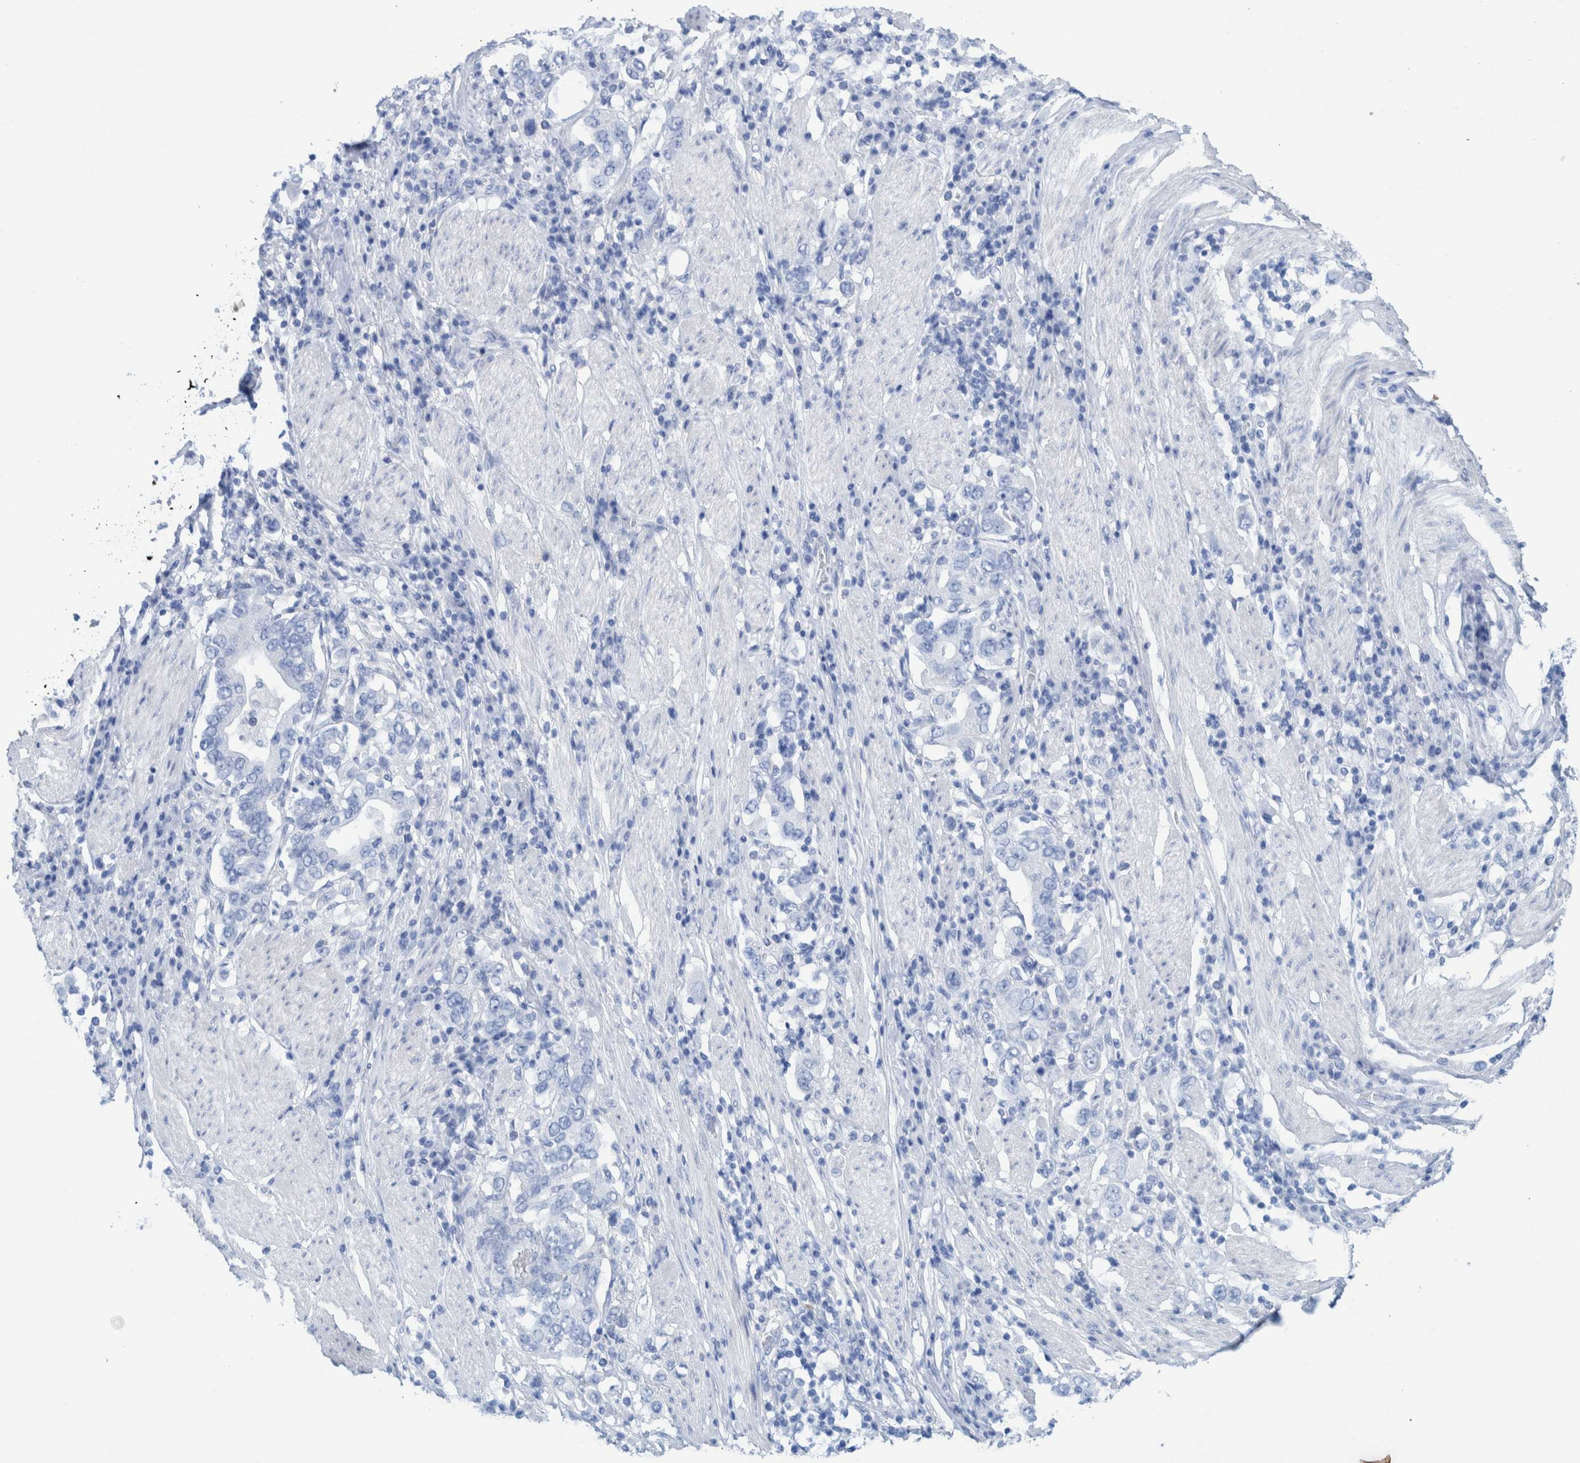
{"staining": {"intensity": "negative", "quantity": "none", "location": "none"}, "tissue": "stomach cancer", "cell_type": "Tumor cells", "image_type": "cancer", "snomed": [{"axis": "morphology", "description": "Adenocarcinoma, NOS"}, {"axis": "topography", "description": "Stomach, upper"}], "caption": "Immunohistochemical staining of human stomach adenocarcinoma reveals no significant positivity in tumor cells.", "gene": "PERP", "patient": {"sex": "male", "age": 62}}